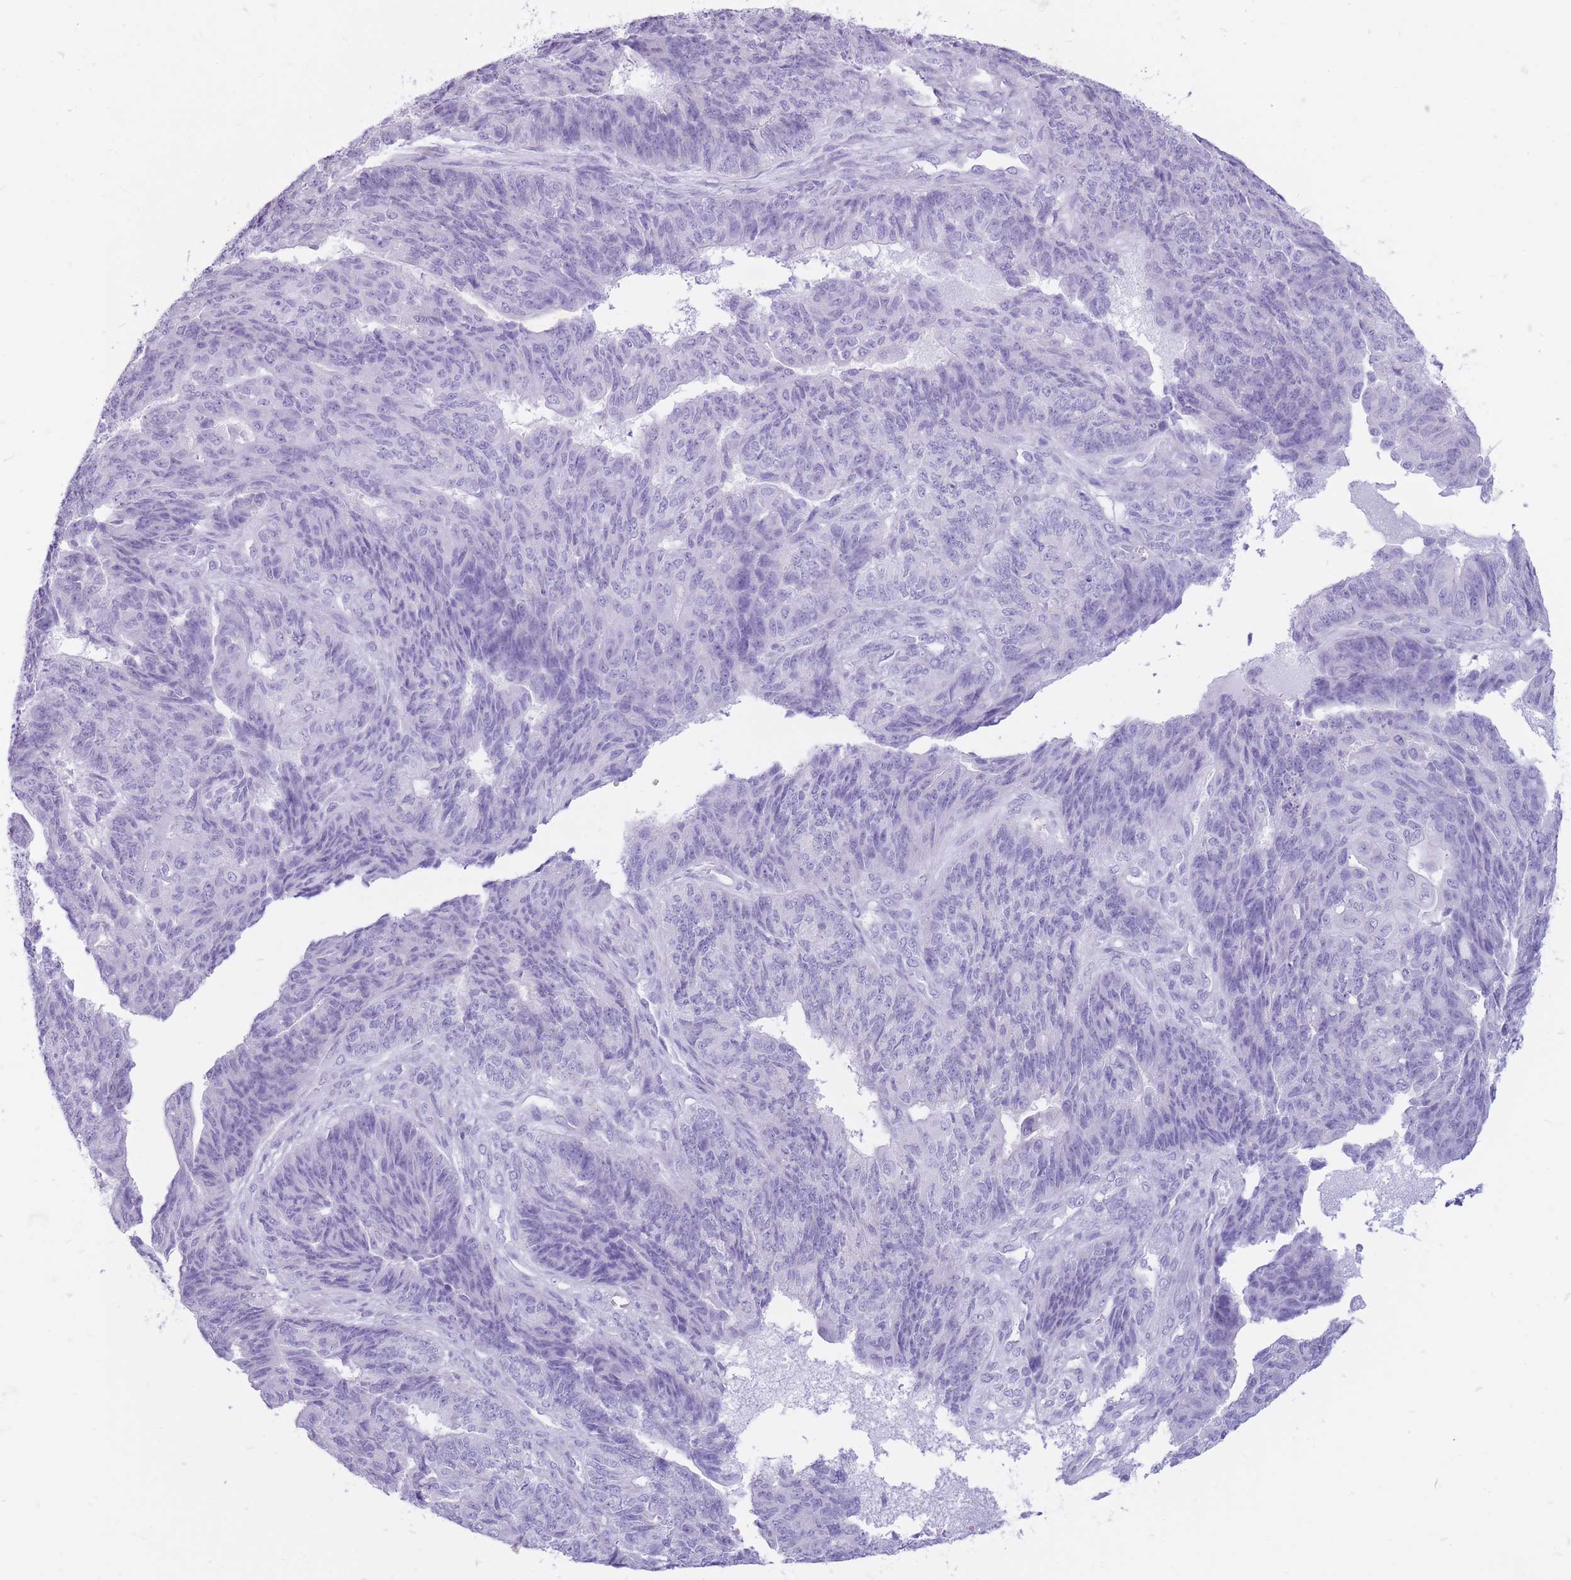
{"staining": {"intensity": "negative", "quantity": "none", "location": "none"}, "tissue": "endometrial cancer", "cell_type": "Tumor cells", "image_type": "cancer", "snomed": [{"axis": "morphology", "description": "Adenocarcinoma, NOS"}, {"axis": "topography", "description": "Endometrium"}], "caption": "There is no significant positivity in tumor cells of endometrial adenocarcinoma.", "gene": "CYP21A2", "patient": {"sex": "female", "age": 32}}